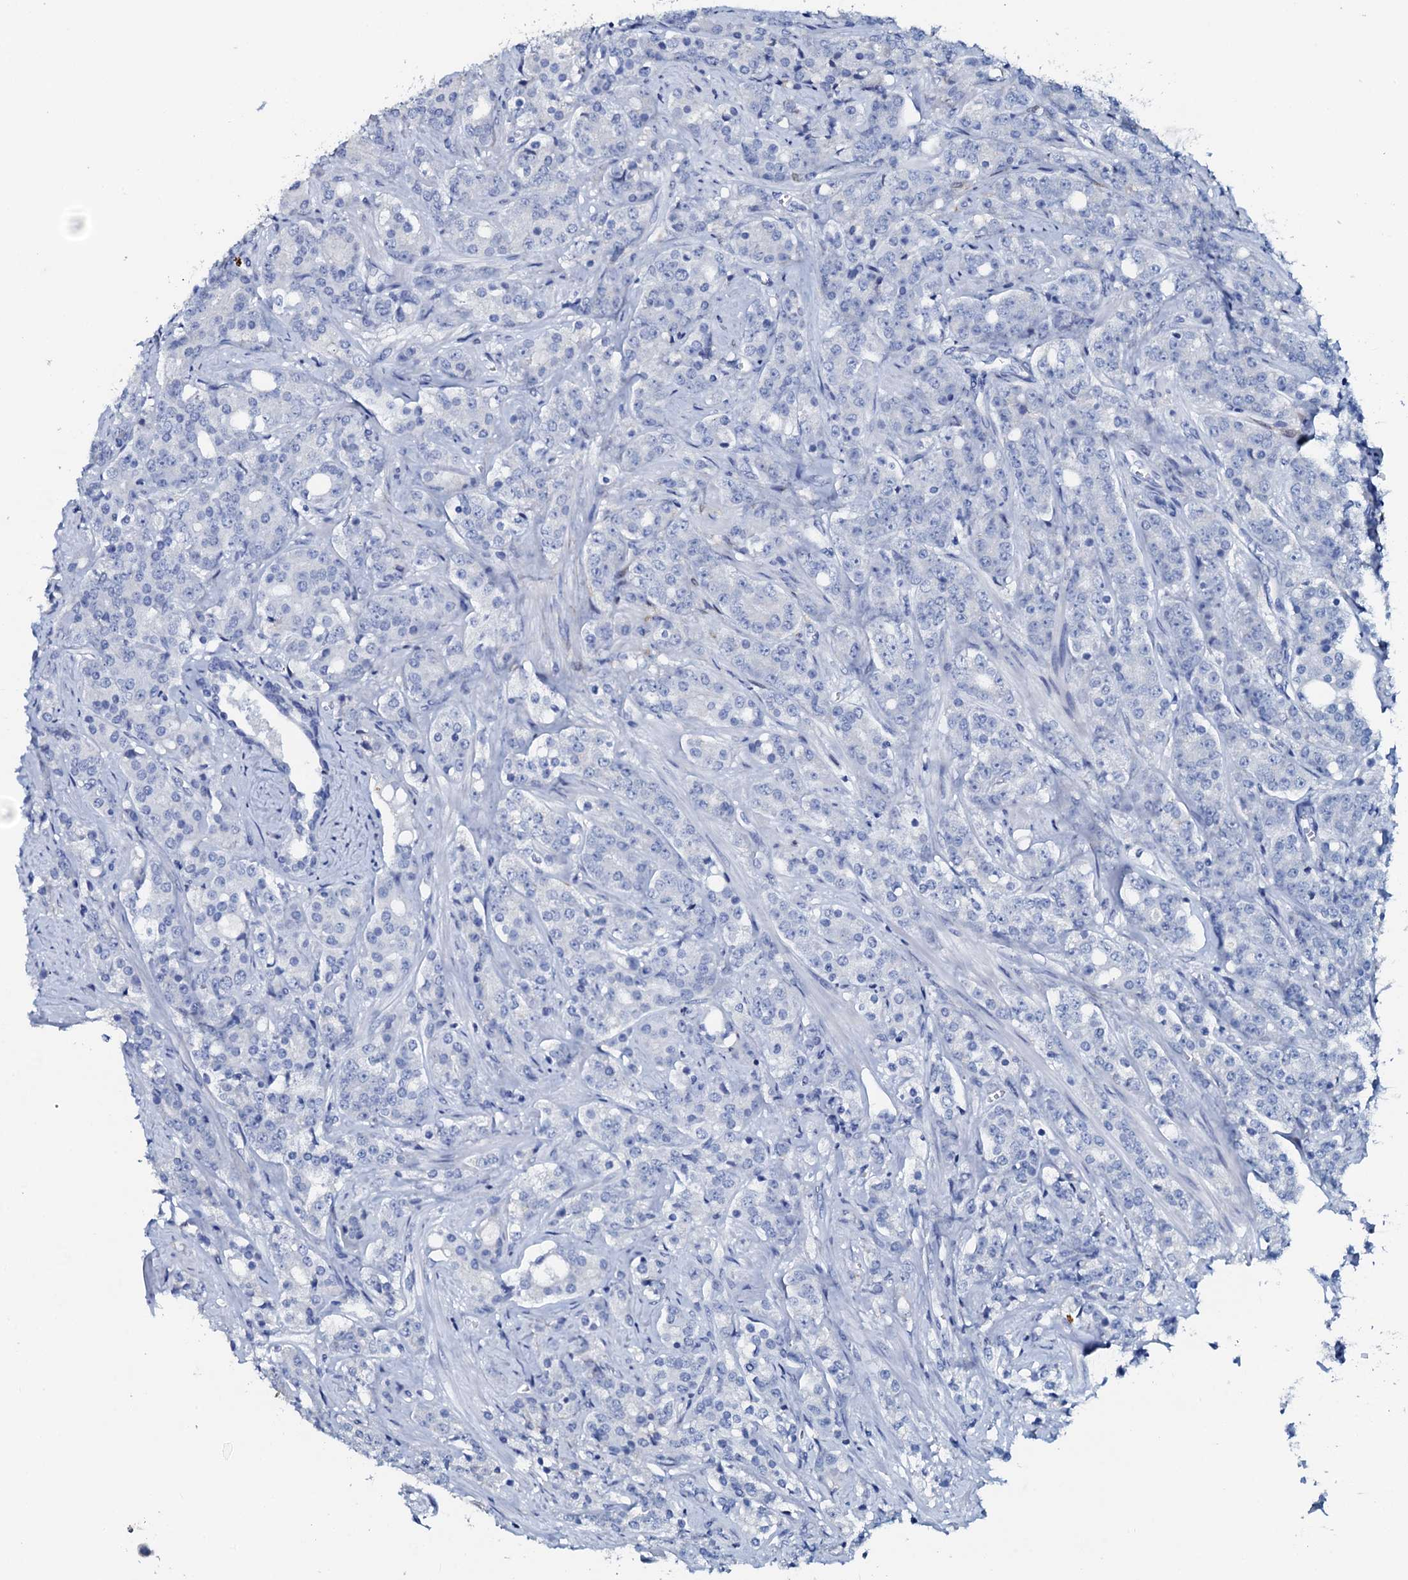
{"staining": {"intensity": "negative", "quantity": "none", "location": "none"}, "tissue": "prostate cancer", "cell_type": "Tumor cells", "image_type": "cancer", "snomed": [{"axis": "morphology", "description": "Adenocarcinoma, High grade"}, {"axis": "topography", "description": "Prostate"}], "caption": "This is an immunohistochemistry (IHC) micrograph of prostate cancer (adenocarcinoma (high-grade)). There is no staining in tumor cells.", "gene": "AMER2", "patient": {"sex": "male", "age": 62}}